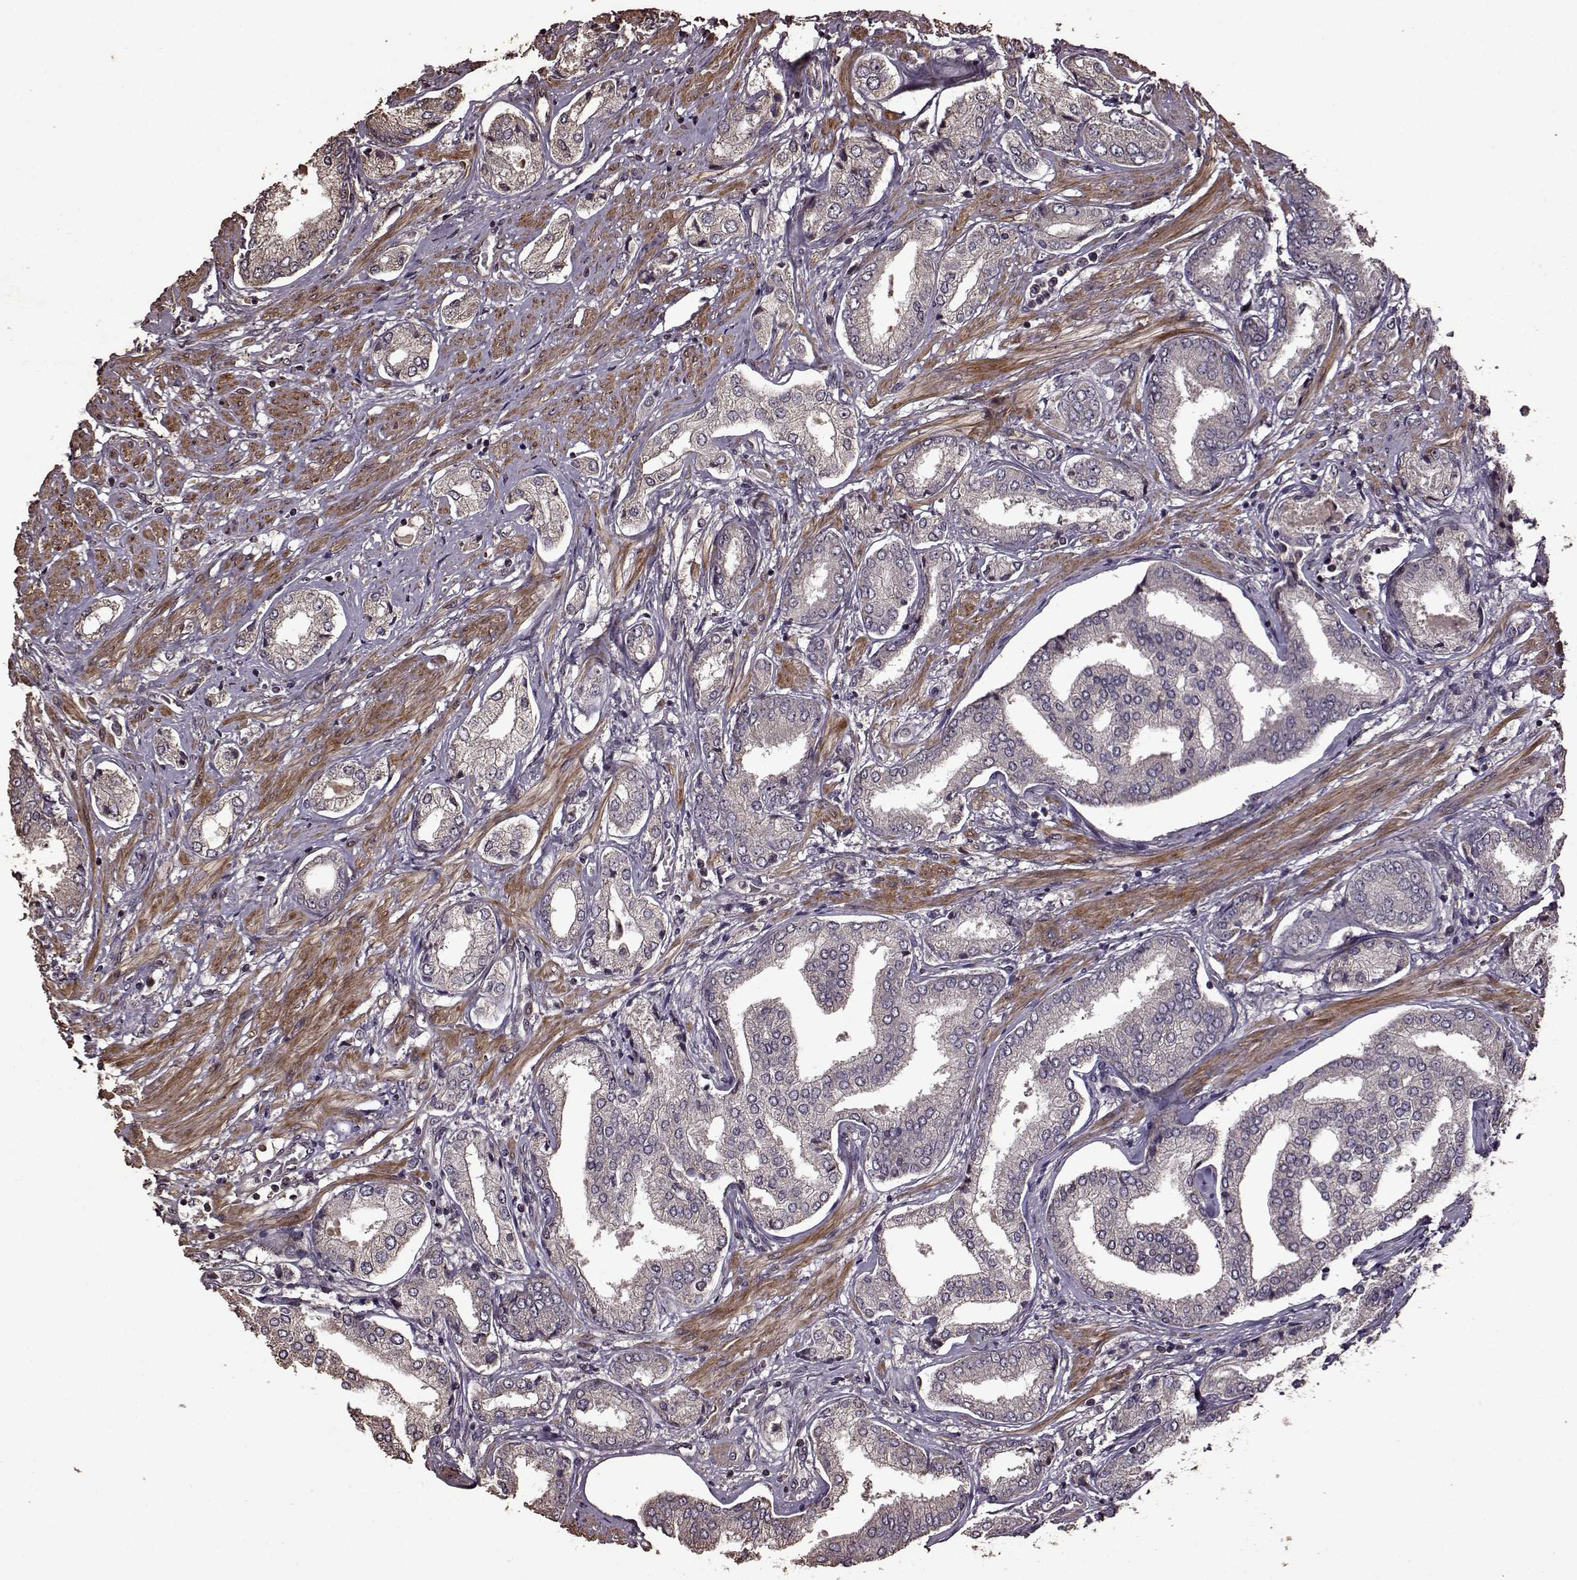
{"staining": {"intensity": "negative", "quantity": "none", "location": "none"}, "tissue": "prostate cancer", "cell_type": "Tumor cells", "image_type": "cancer", "snomed": [{"axis": "morphology", "description": "Adenocarcinoma, NOS"}, {"axis": "topography", "description": "Prostate"}], "caption": "DAB (3,3'-diaminobenzidine) immunohistochemical staining of human prostate adenocarcinoma displays no significant expression in tumor cells.", "gene": "FBXW11", "patient": {"sex": "male", "age": 63}}